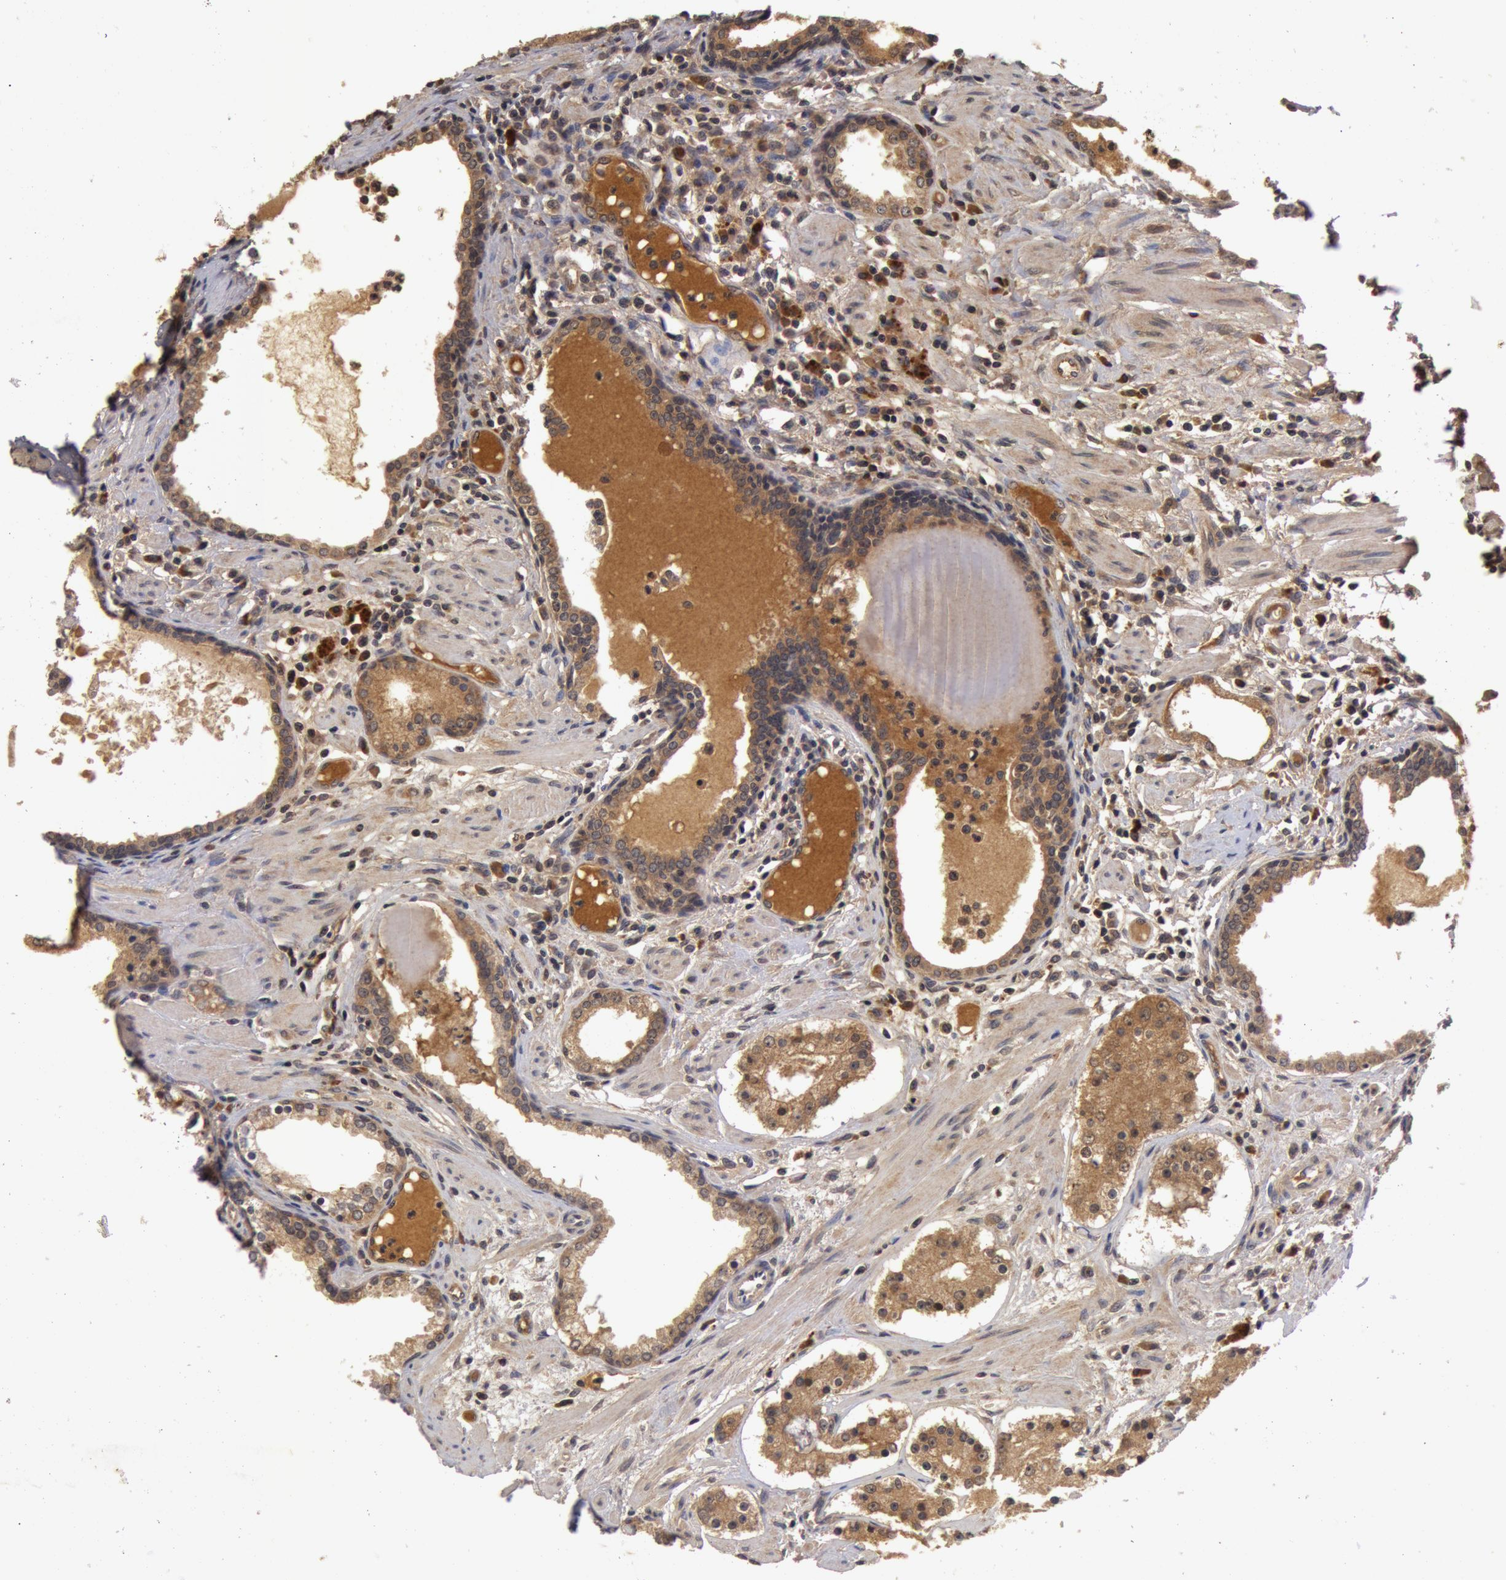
{"staining": {"intensity": "weak", "quantity": ">75%", "location": "cytoplasmic/membranous"}, "tissue": "prostate cancer", "cell_type": "Tumor cells", "image_type": "cancer", "snomed": [{"axis": "morphology", "description": "Adenocarcinoma, Medium grade"}, {"axis": "topography", "description": "Prostate"}], "caption": "This image exhibits immunohistochemistry (IHC) staining of prostate cancer (adenocarcinoma (medium-grade)), with low weak cytoplasmic/membranous staining in approximately >75% of tumor cells.", "gene": "BCHE", "patient": {"sex": "male", "age": 73}}